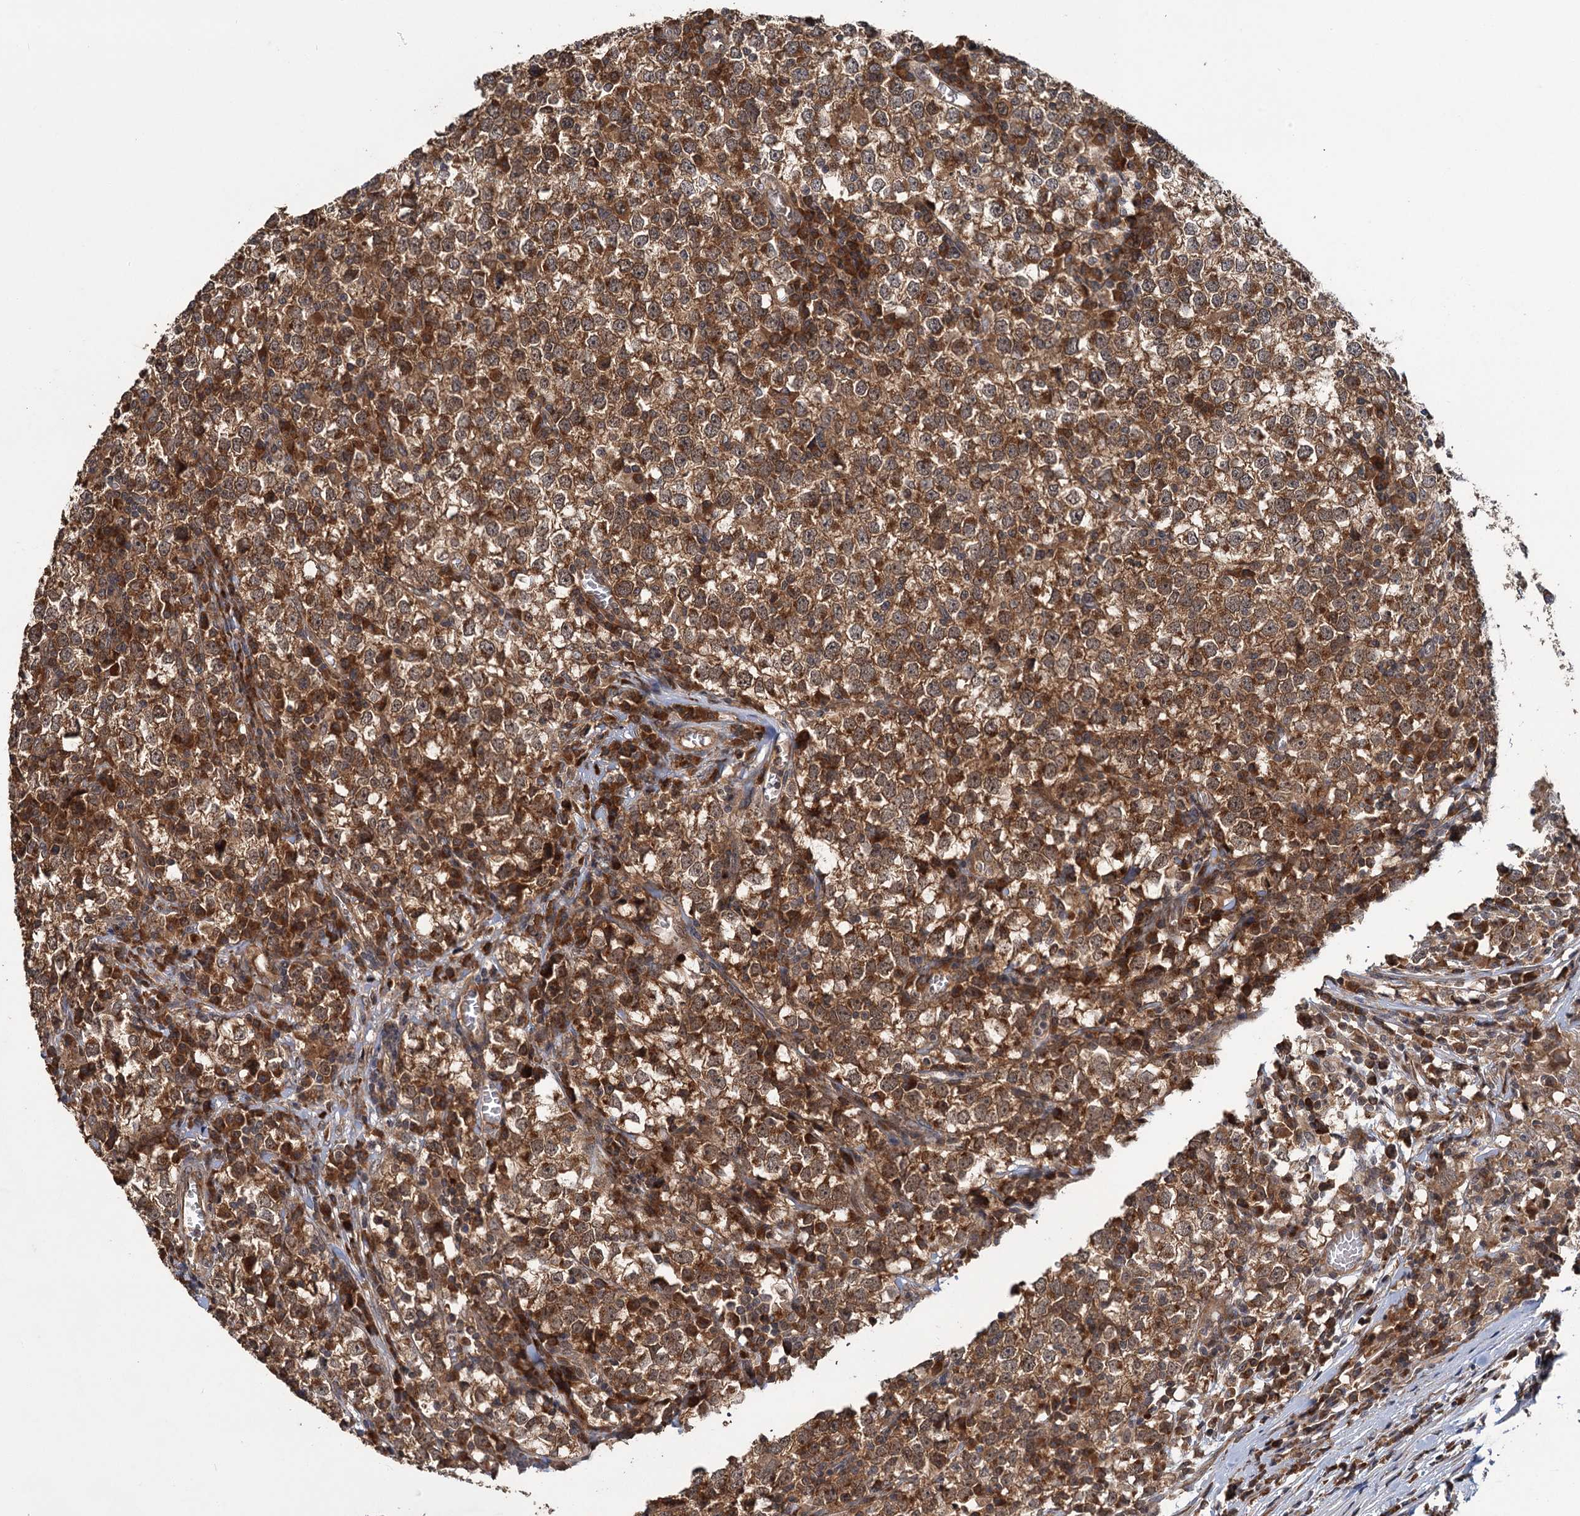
{"staining": {"intensity": "strong", "quantity": ">75%", "location": "cytoplasmic/membranous"}, "tissue": "testis cancer", "cell_type": "Tumor cells", "image_type": "cancer", "snomed": [{"axis": "morphology", "description": "Seminoma, NOS"}, {"axis": "topography", "description": "Testis"}], "caption": "Immunohistochemical staining of seminoma (testis) exhibits high levels of strong cytoplasmic/membranous expression in approximately >75% of tumor cells.", "gene": "KANSL2", "patient": {"sex": "male", "age": 65}}